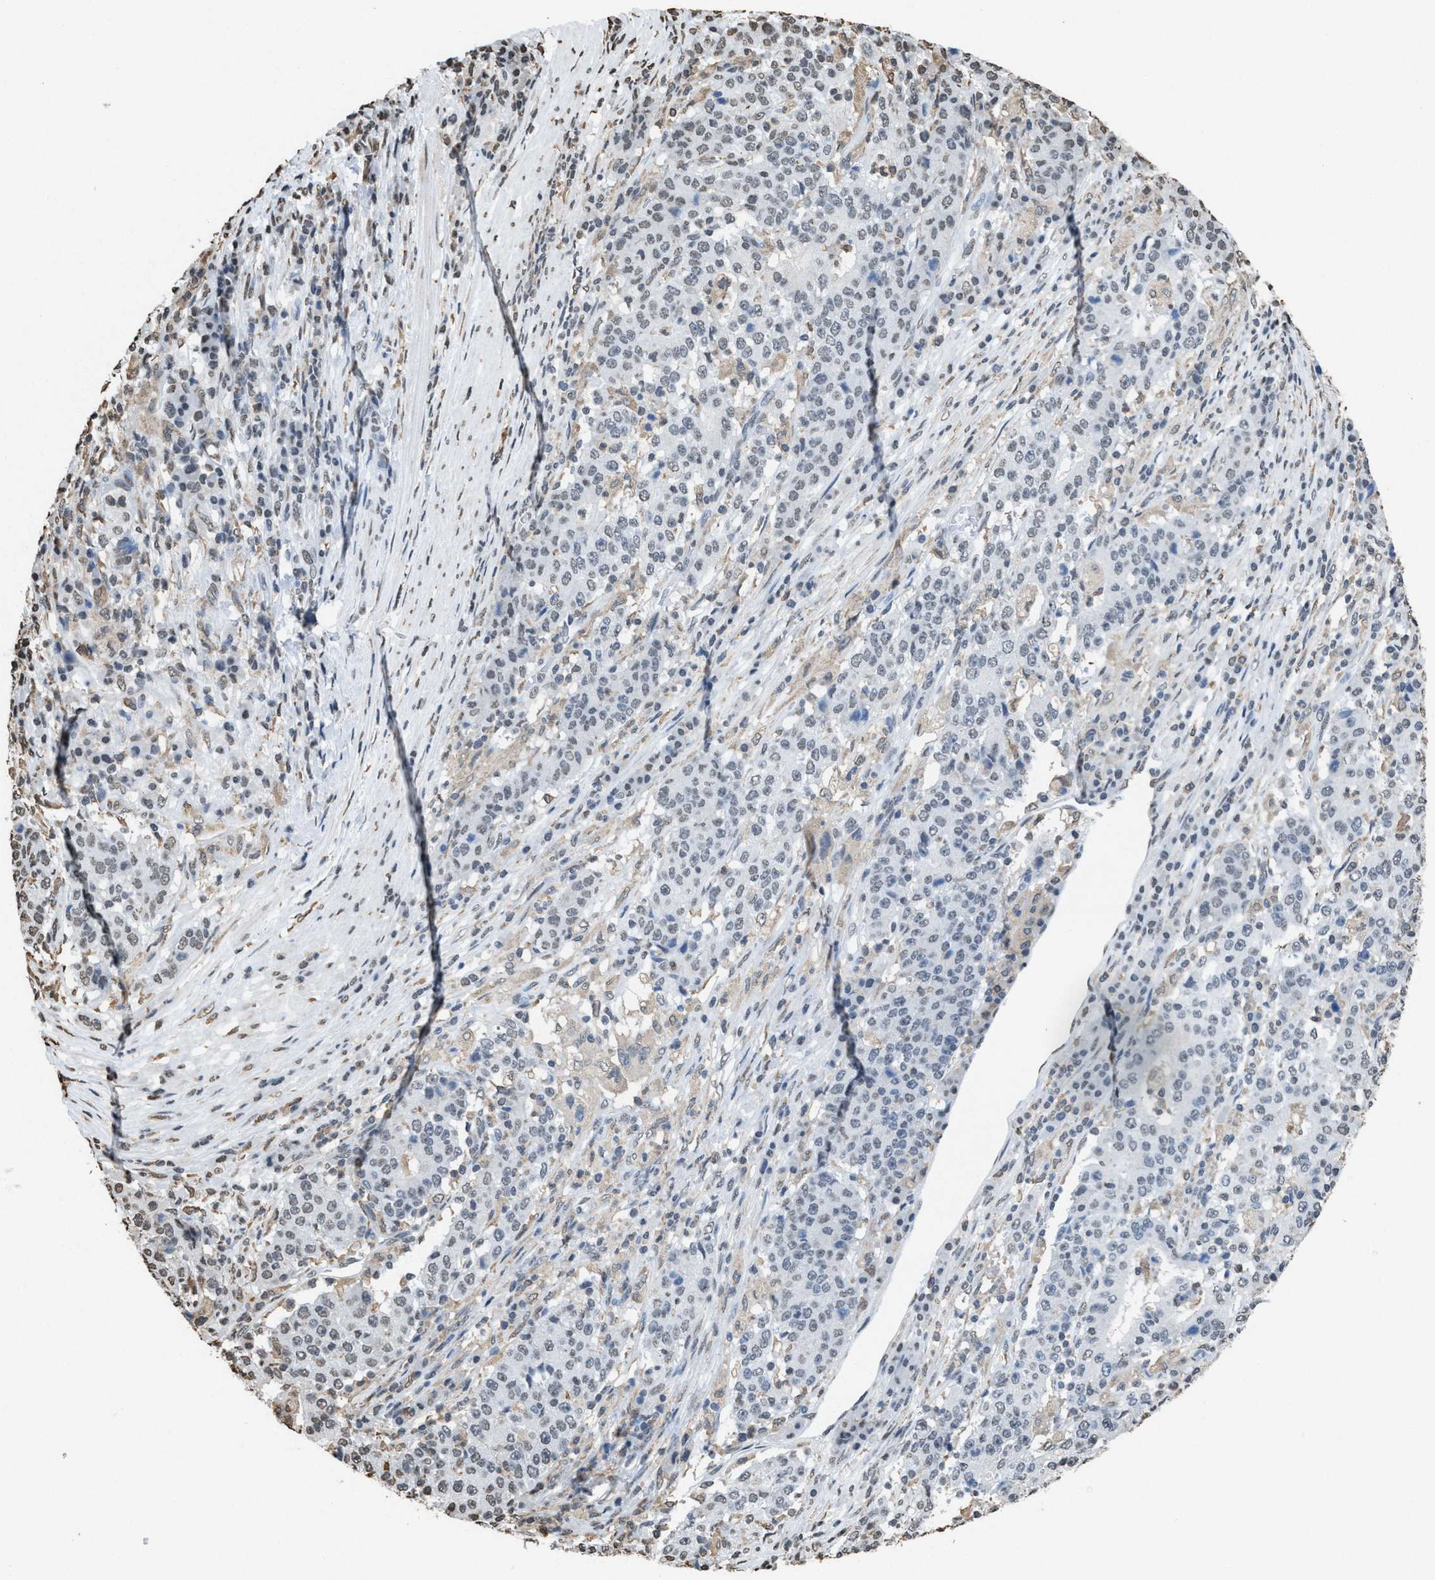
{"staining": {"intensity": "negative", "quantity": "none", "location": "none"}, "tissue": "stomach cancer", "cell_type": "Tumor cells", "image_type": "cancer", "snomed": [{"axis": "morphology", "description": "Adenocarcinoma, NOS"}, {"axis": "topography", "description": "Stomach"}], "caption": "Tumor cells show no significant protein staining in adenocarcinoma (stomach). The staining is performed using DAB brown chromogen with nuclei counter-stained in using hematoxylin.", "gene": "NUP88", "patient": {"sex": "male", "age": 59}}